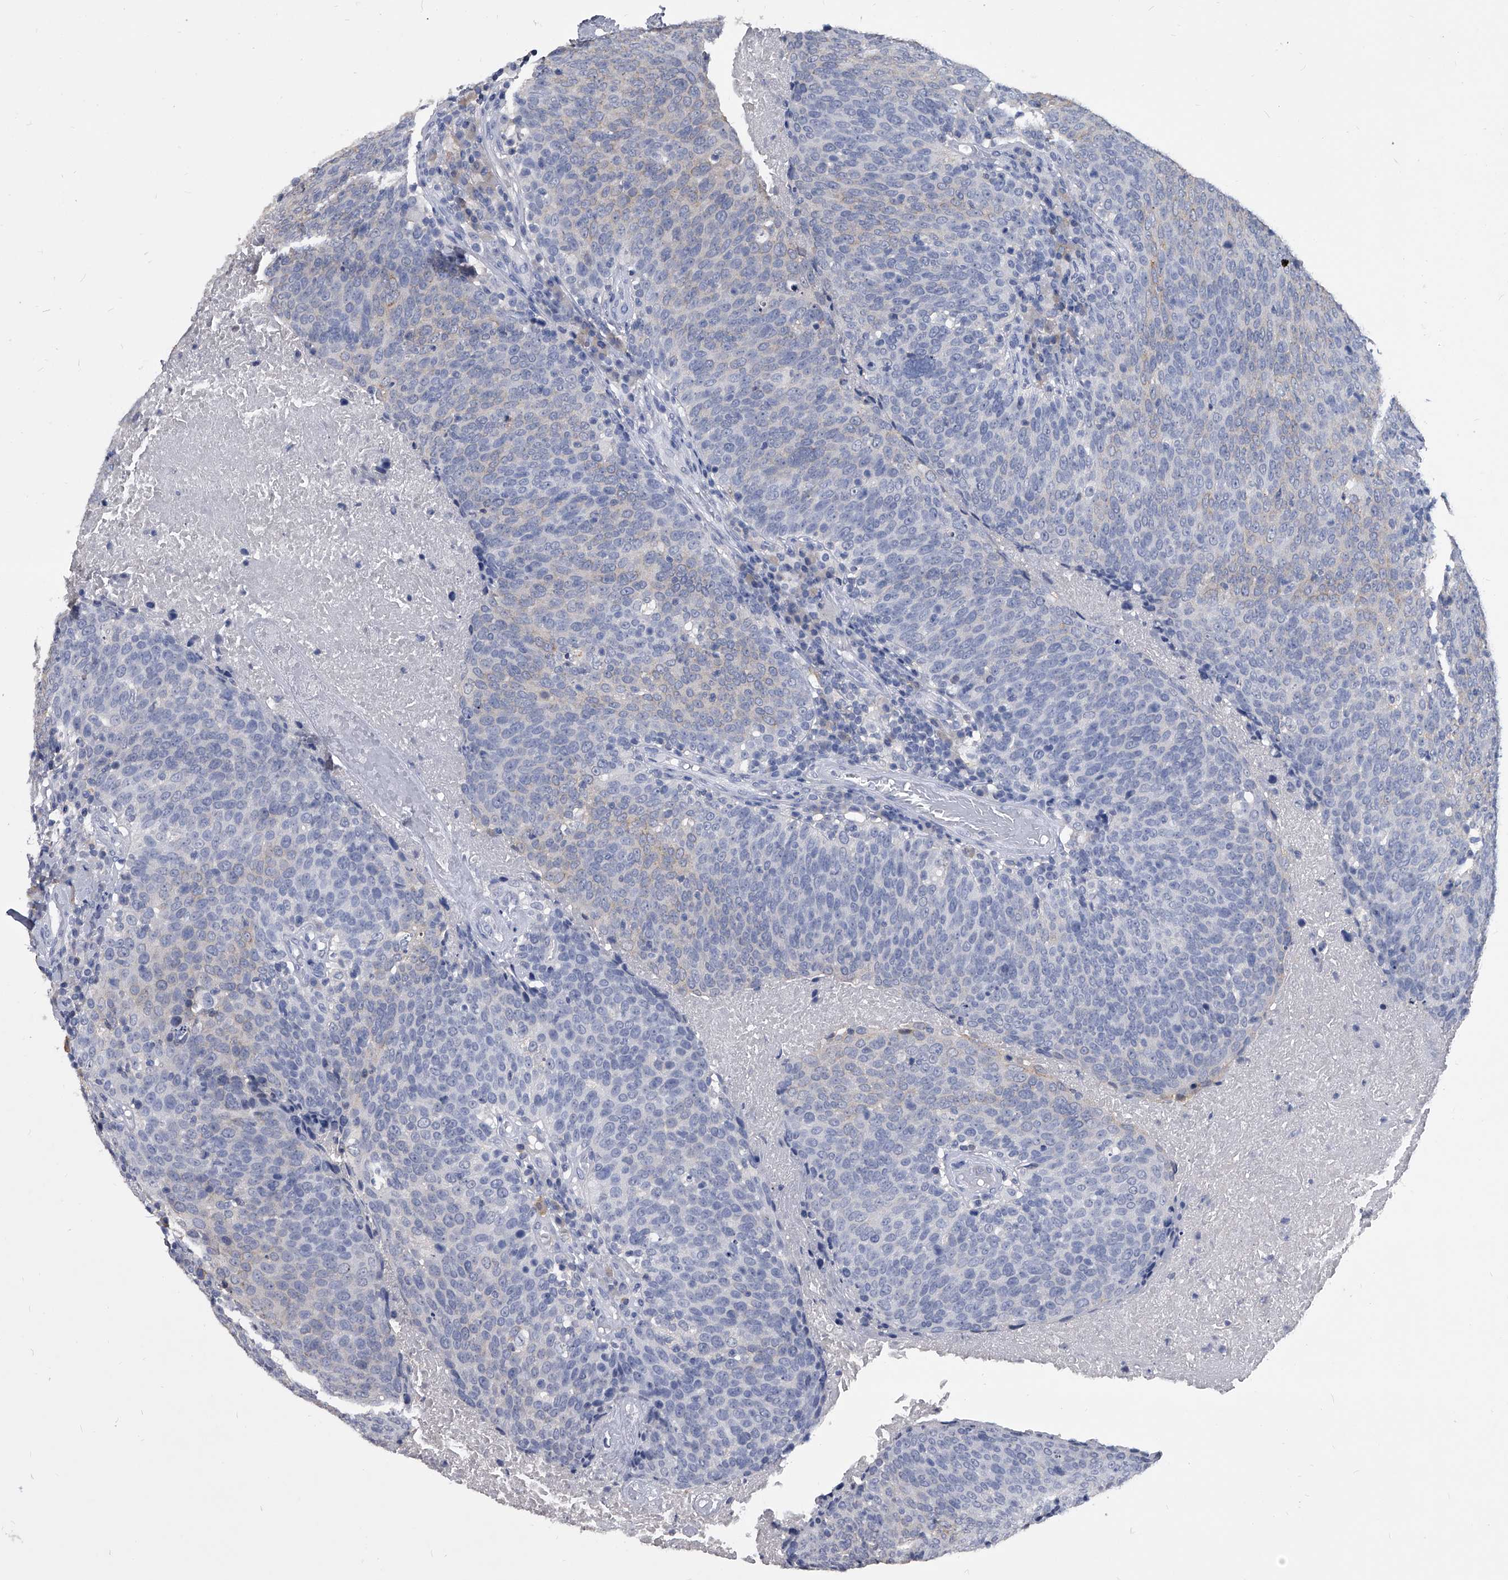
{"staining": {"intensity": "negative", "quantity": "none", "location": "none"}, "tissue": "head and neck cancer", "cell_type": "Tumor cells", "image_type": "cancer", "snomed": [{"axis": "morphology", "description": "Squamous cell carcinoma, NOS"}, {"axis": "morphology", "description": "Squamous cell carcinoma, metastatic, NOS"}, {"axis": "topography", "description": "Lymph node"}, {"axis": "topography", "description": "Head-Neck"}], "caption": "Immunohistochemistry (IHC) photomicrograph of neoplastic tissue: squamous cell carcinoma (head and neck) stained with DAB reveals no significant protein staining in tumor cells.", "gene": "BCAS1", "patient": {"sex": "male", "age": 62}}